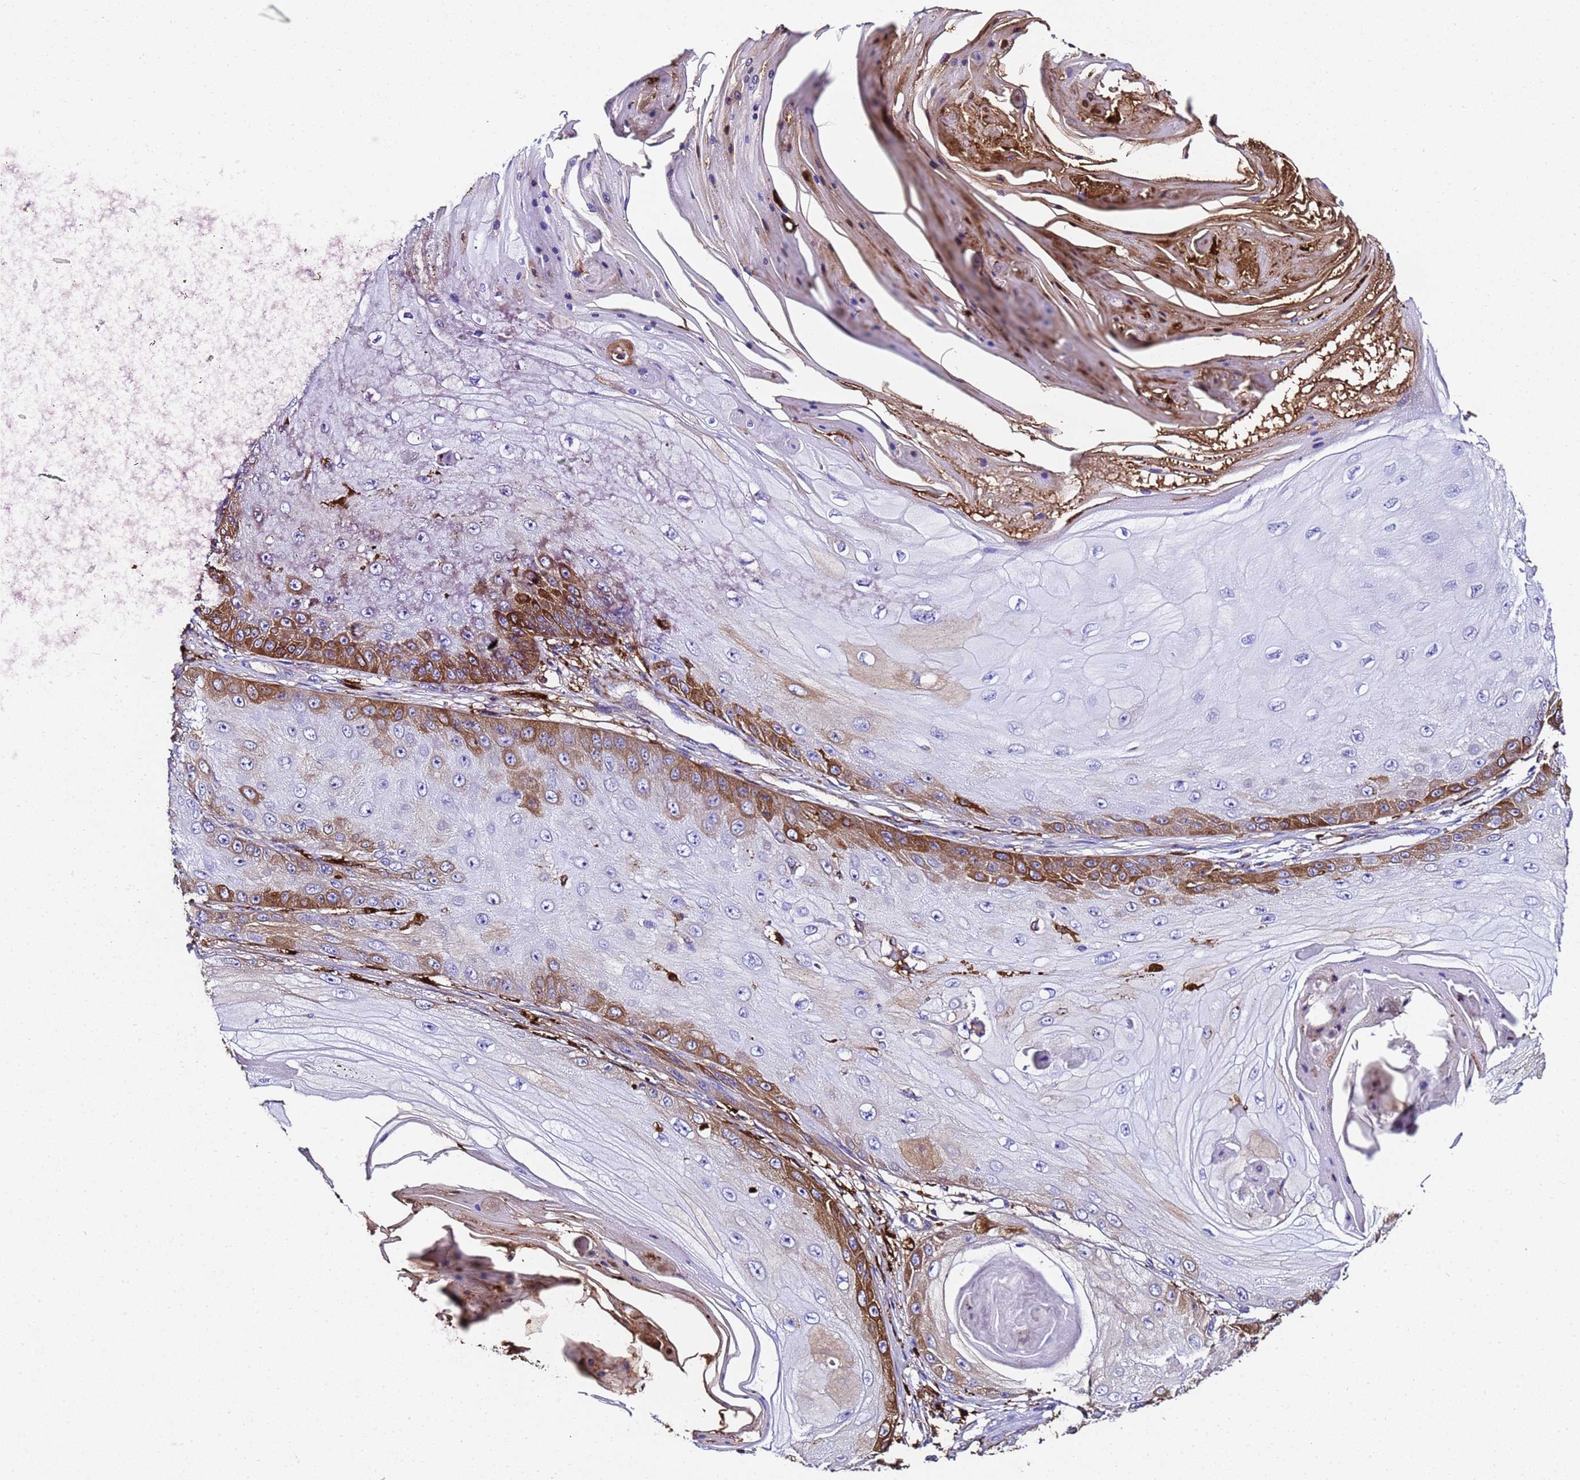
{"staining": {"intensity": "moderate", "quantity": "25%-75%", "location": "cytoplasmic/membranous"}, "tissue": "skin cancer", "cell_type": "Tumor cells", "image_type": "cancer", "snomed": [{"axis": "morphology", "description": "Squamous cell carcinoma, NOS"}, {"axis": "topography", "description": "Skin"}], "caption": "Immunohistochemical staining of human skin cancer shows medium levels of moderate cytoplasmic/membranous protein expression in approximately 25%-75% of tumor cells.", "gene": "FTL", "patient": {"sex": "male", "age": 70}}